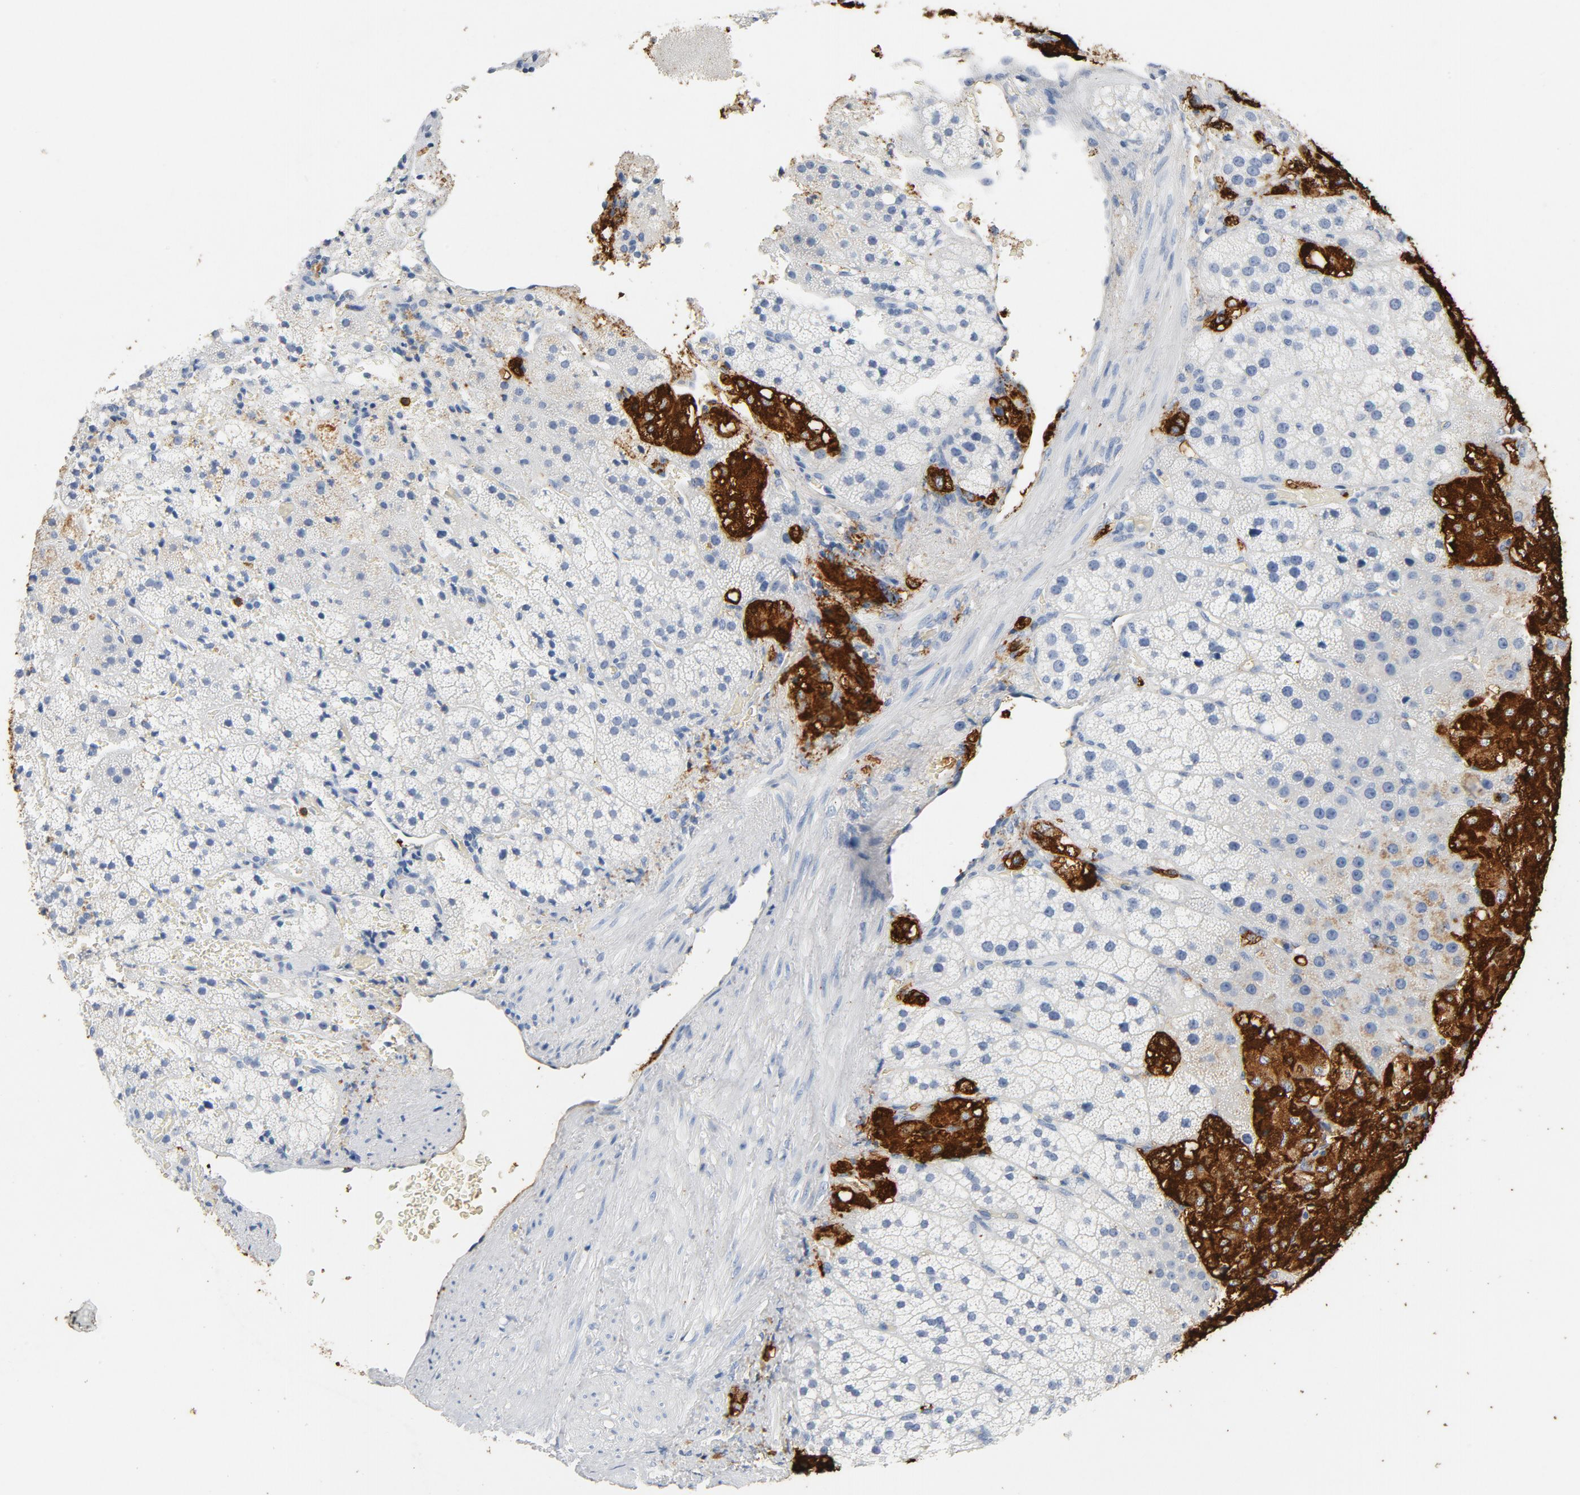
{"staining": {"intensity": "moderate", "quantity": "<25%", "location": "cytoplasmic/membranous"}, "tissue": "adrenal gland", "cell_type": "Glandular cells", "image_type": "normal", "snomed": [{"axis": "morphology", "description": "Normal tissue, NOS"}, {"axis": "topography", "description": "Adrenal gland"}], "caption": "This is an image of immunohistochemistry (IHC) staining of unremarkable adrenal gland, which shows moderate expression in the cytoplasmic/membranous of glandular cells.", "gene": "PTPRB", "patient": {"sex": "female", "age": 44}}